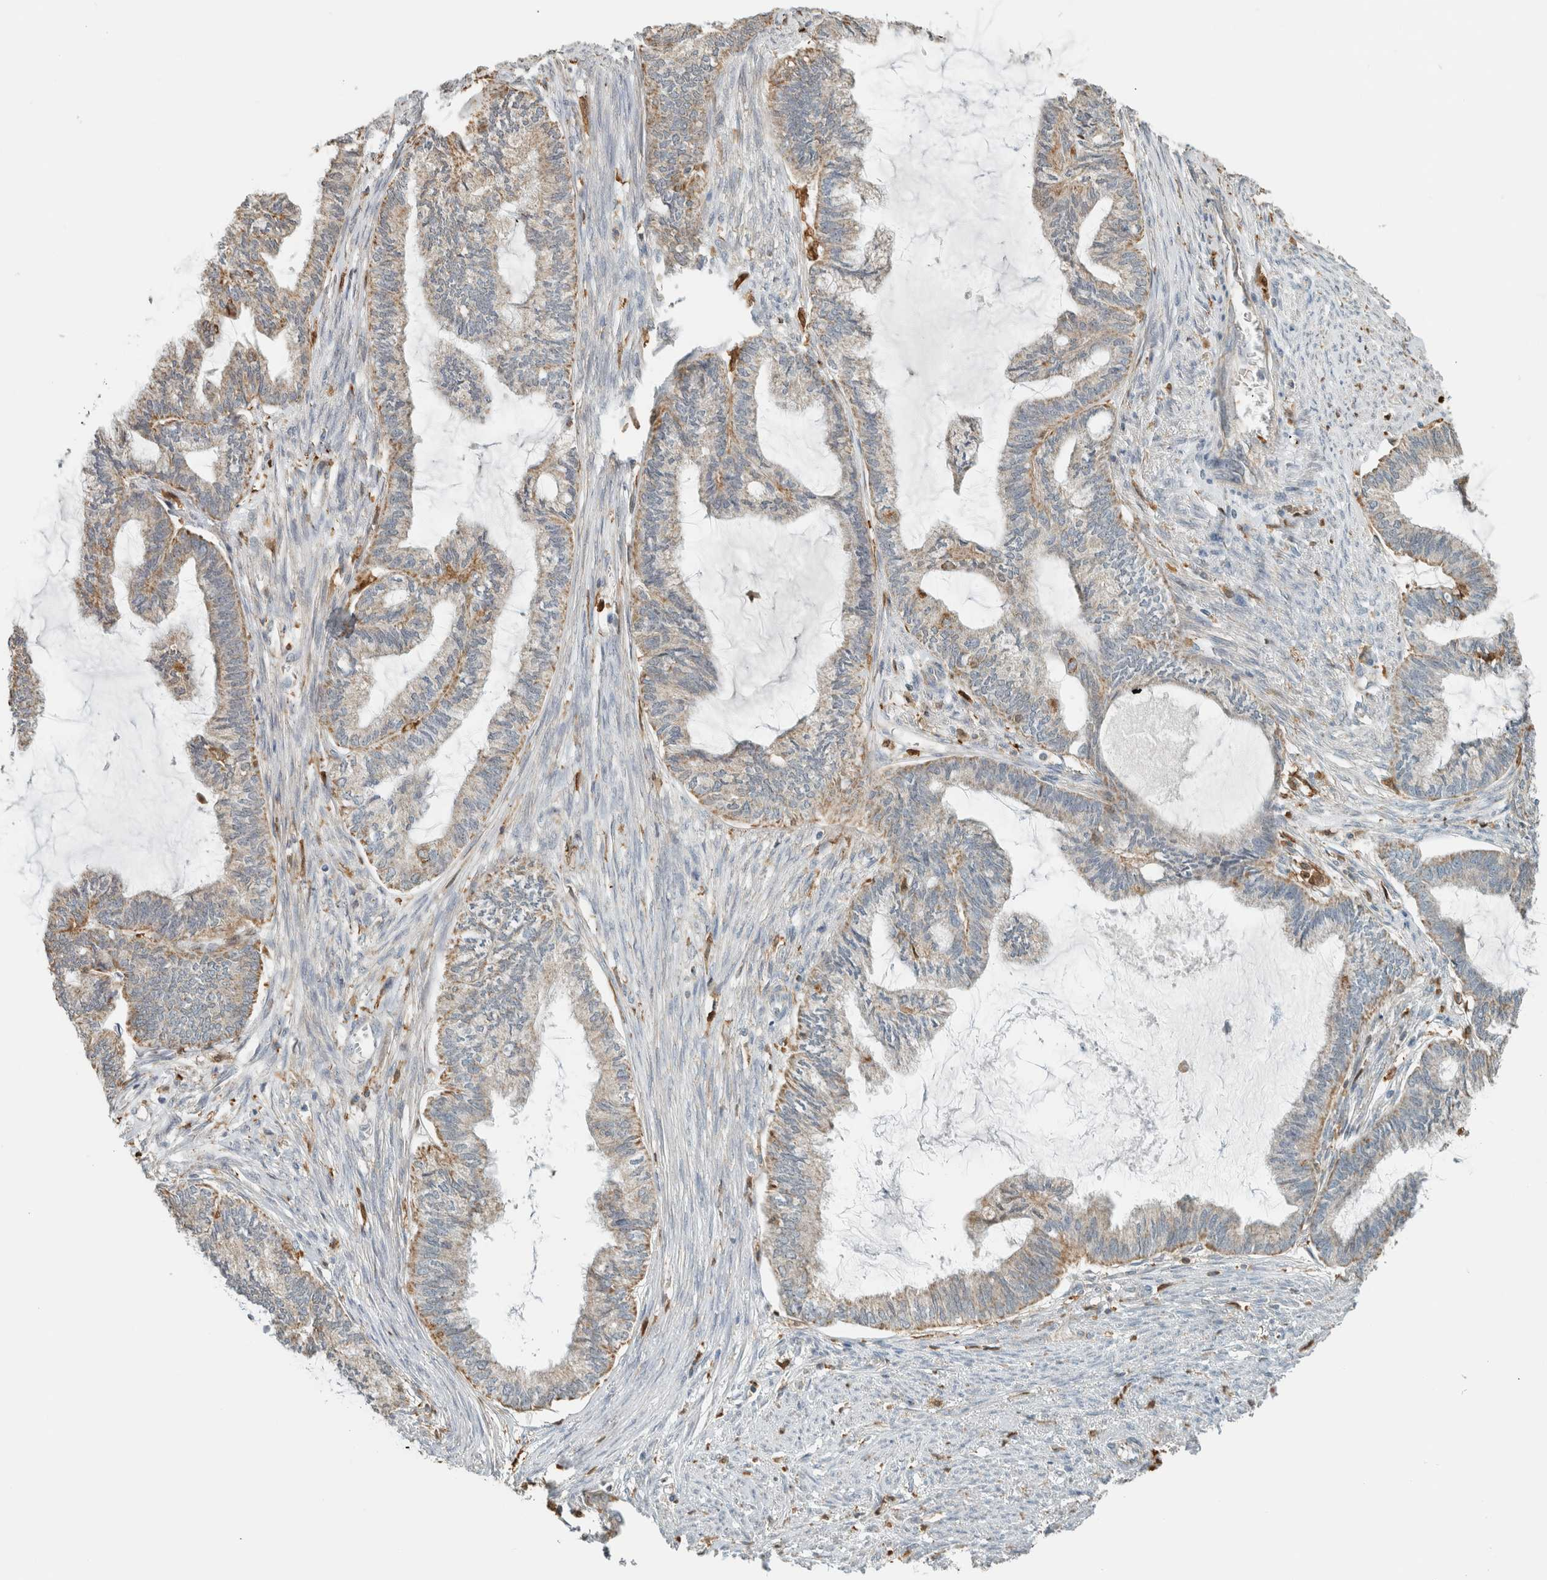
{"staining": {"intensity": "weak", "quantity": ">75%", "location": "cytoplasmic/membranous"}, "tissue": "endometrial cancer", "cell_type": "Tumor cells", "image_type": "cancer", "snomed": [{"axis": "morphology", "description": "Adenocarcinoma, NOS"}, {"axis": "topography", "description": "Endometrium"}], "caption": "The image exhibits staining of endometrial adenocarcinoma, revealing weak cytoplasmic/membranous protein positivity (brown color) within tumor cells.", "gene": "CAPG", "patient": {"sex": "female", "age": 86}}